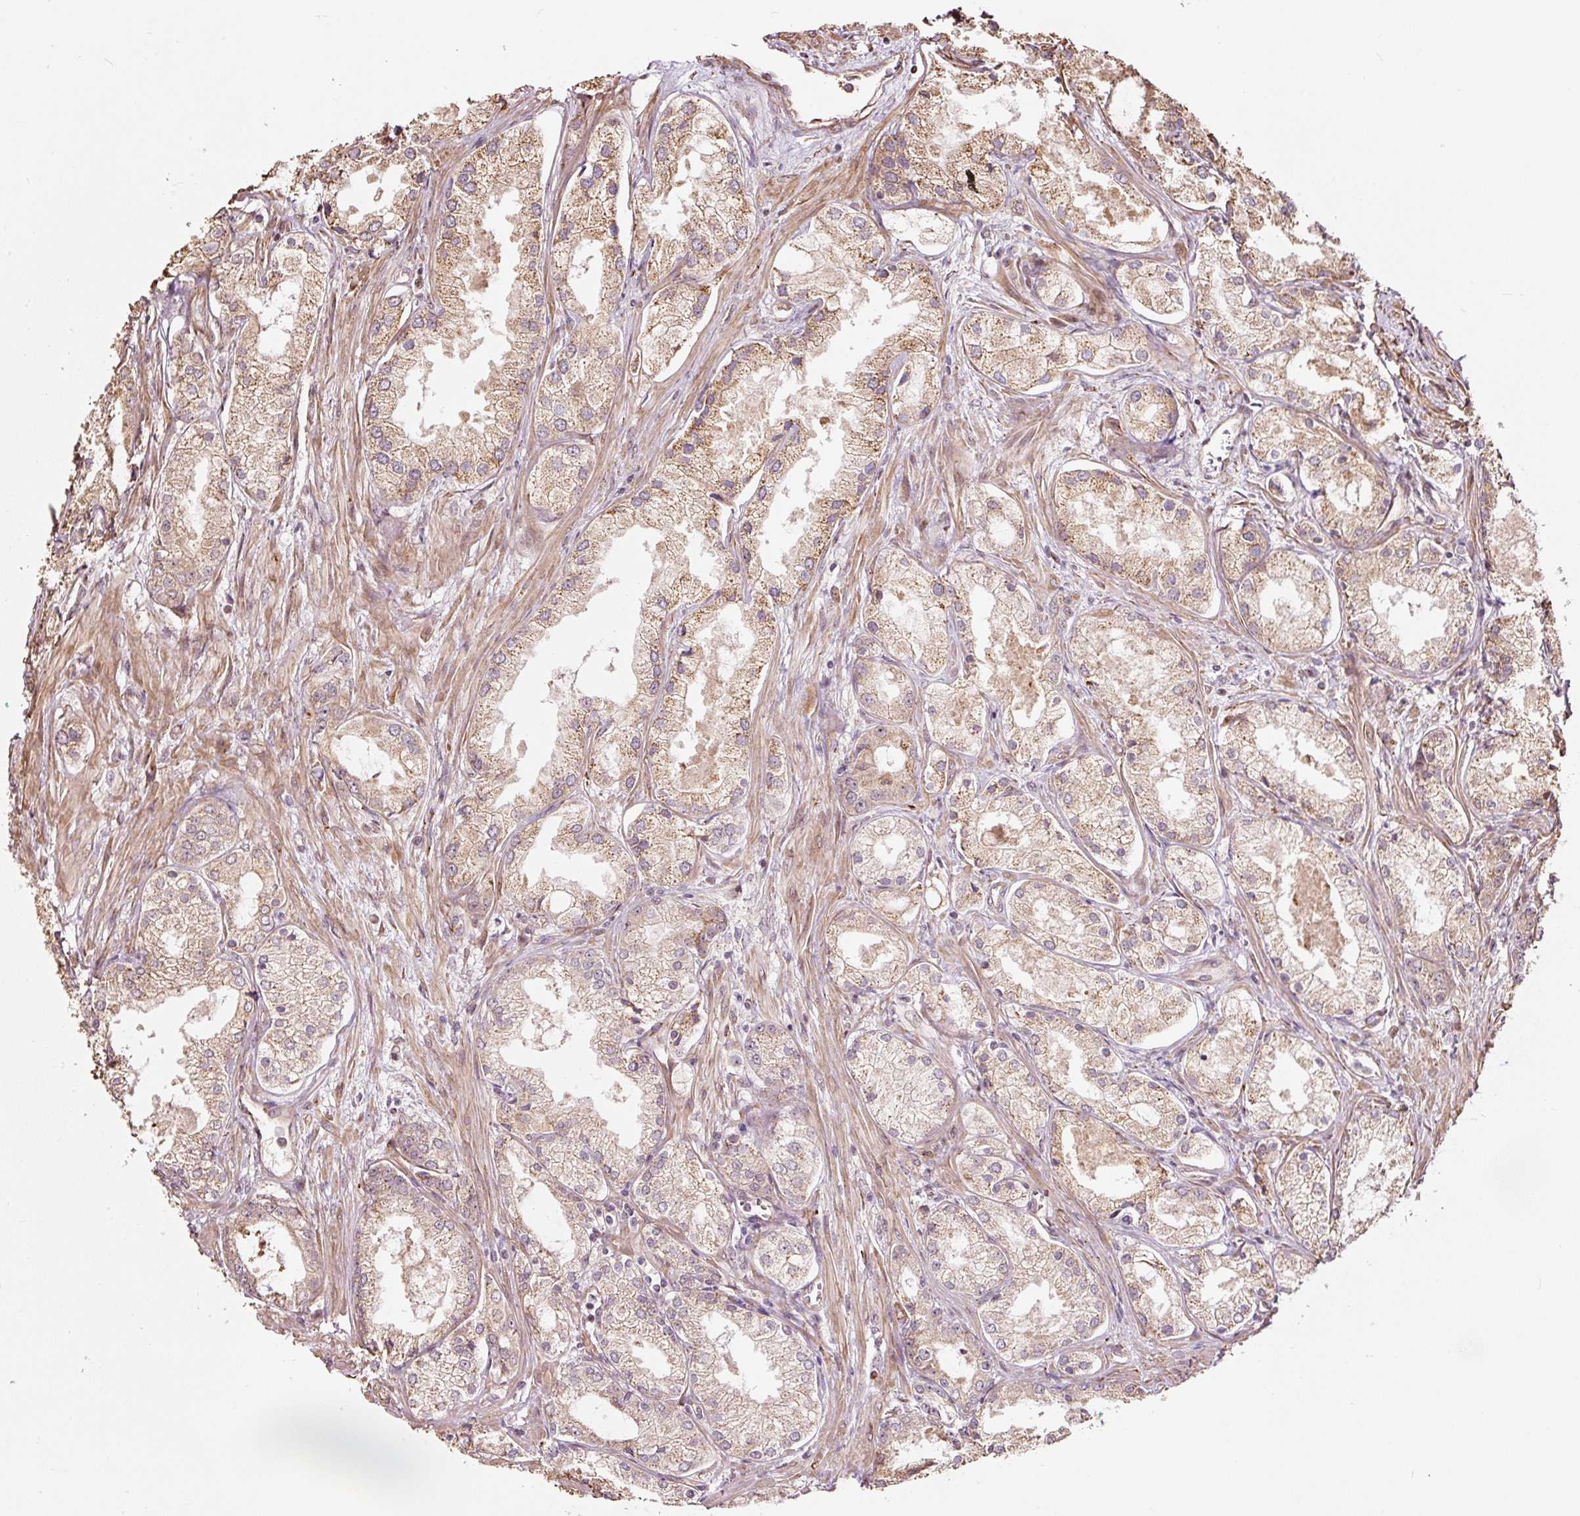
{"staining": {"intensity": "moderate", "quantity": ">75%", "location": "cytoplasmic/membranous"}, "tissue": "prostate cancer", "cell_type": "Tumor cells", "image_type": "cancer", "snomed": [{"axis": "morphology", "description": "Adenocarcinoma, Low grade"}, {"axis": "topography", "description": "Prostate"}], "caption": "The photomicrograph displays staining of prostate cancer (adenocarcinoma (low-grade)), revealing moderate cytoplasmic/membranous protein staining (brown color) within tumor cells.", "gene": "ETF1", "patient": {"sex": "male", "age": 68}}